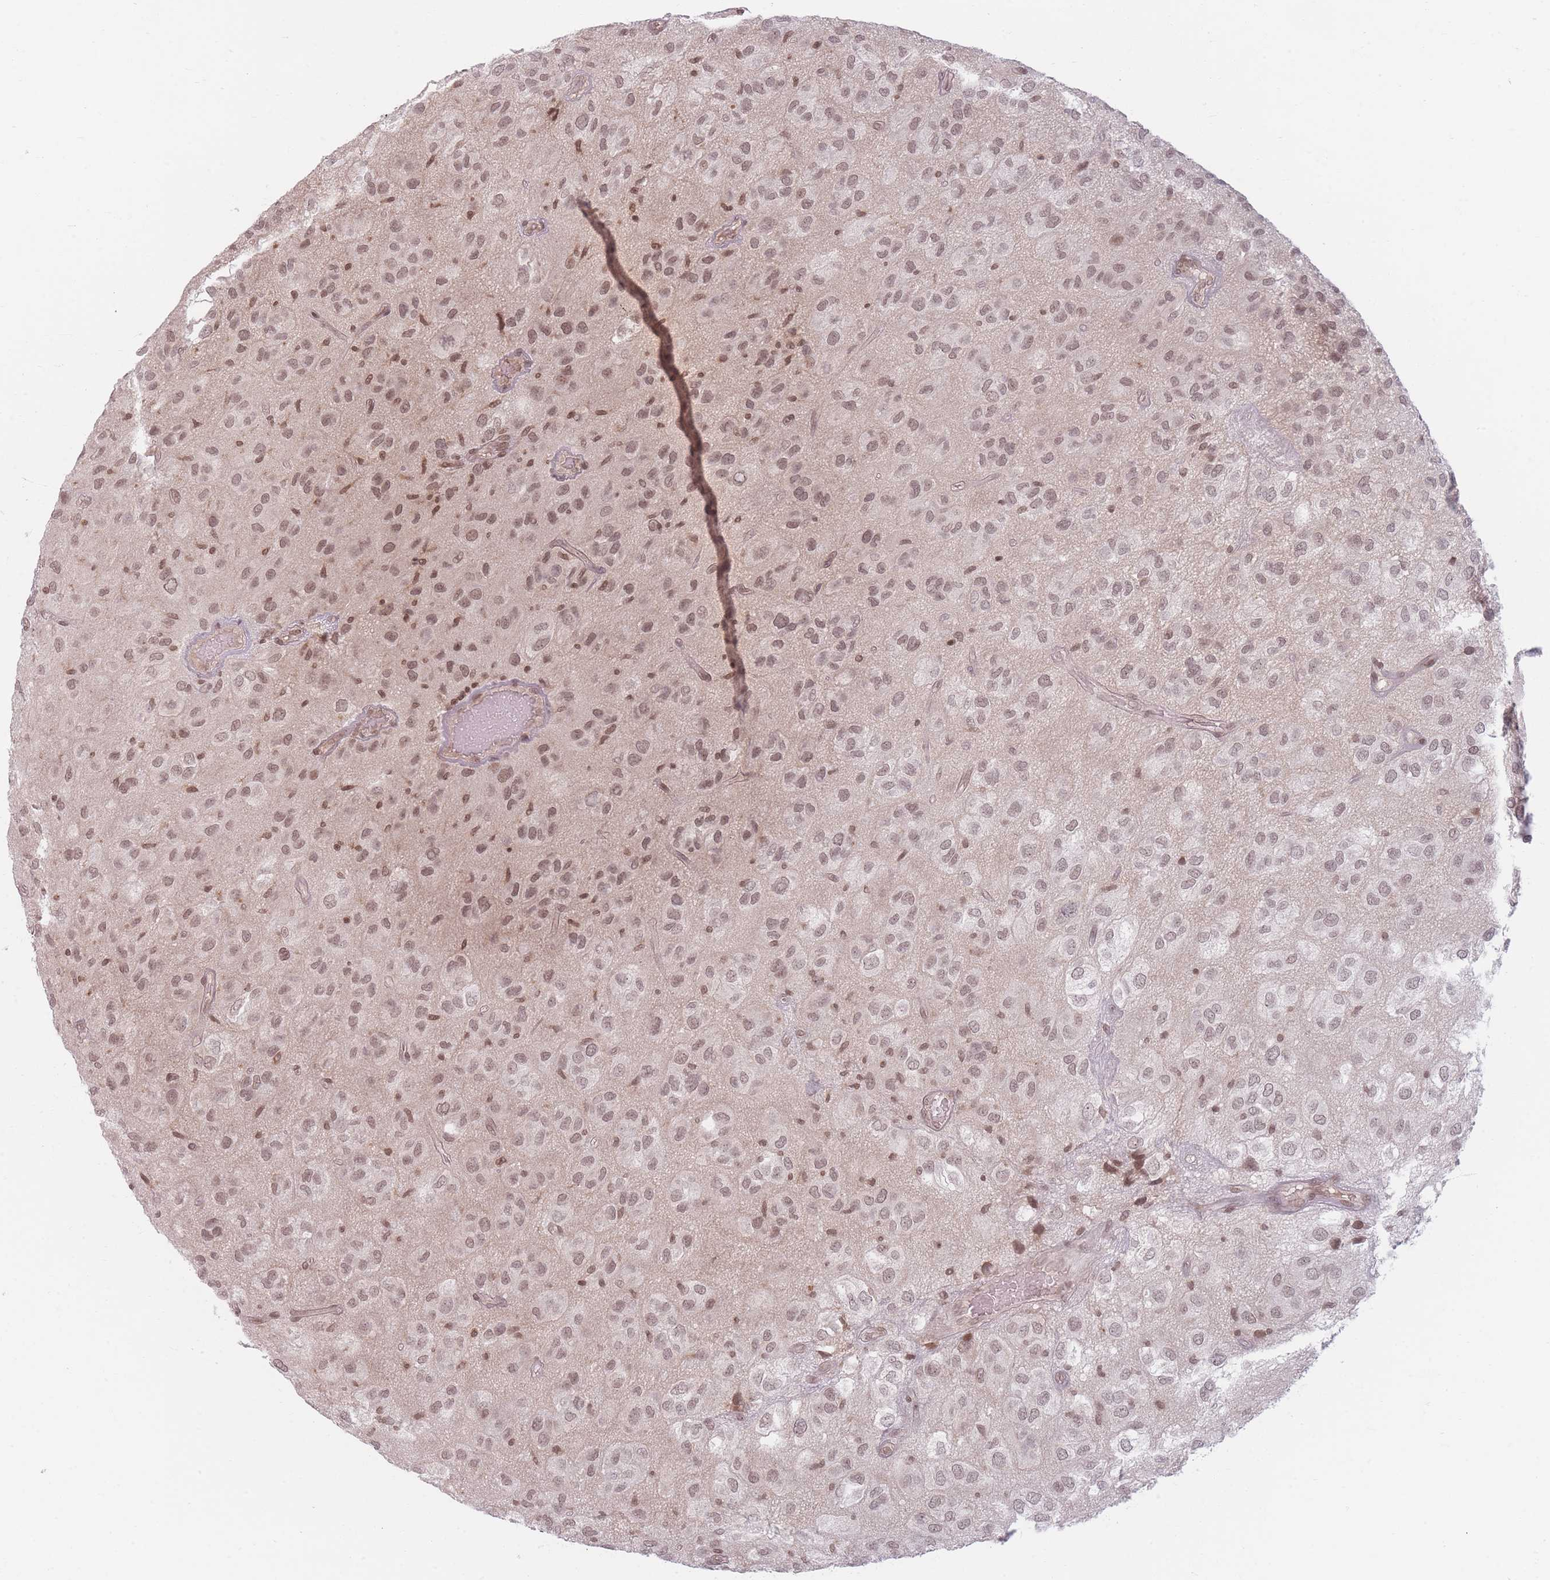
{"staining": {"intensity": "weak", "quantity": ">75%", "location": "nuclear"}, "tissue": "glioma", "cell_type": "Tumor cells", "image_type": "cancer", "snomed": [{"axis": "morphology", "description": "Glioma, malignant, Low grade"}, {"axis": "topography", "description": "Brain"}], "caption": "Weak nuclear positivity is appreciated in about >75% of tumor cells in low-grade glioma (malignant).", "gene": "SPATA45", "patient": {"sex": "male", "age": 66}}